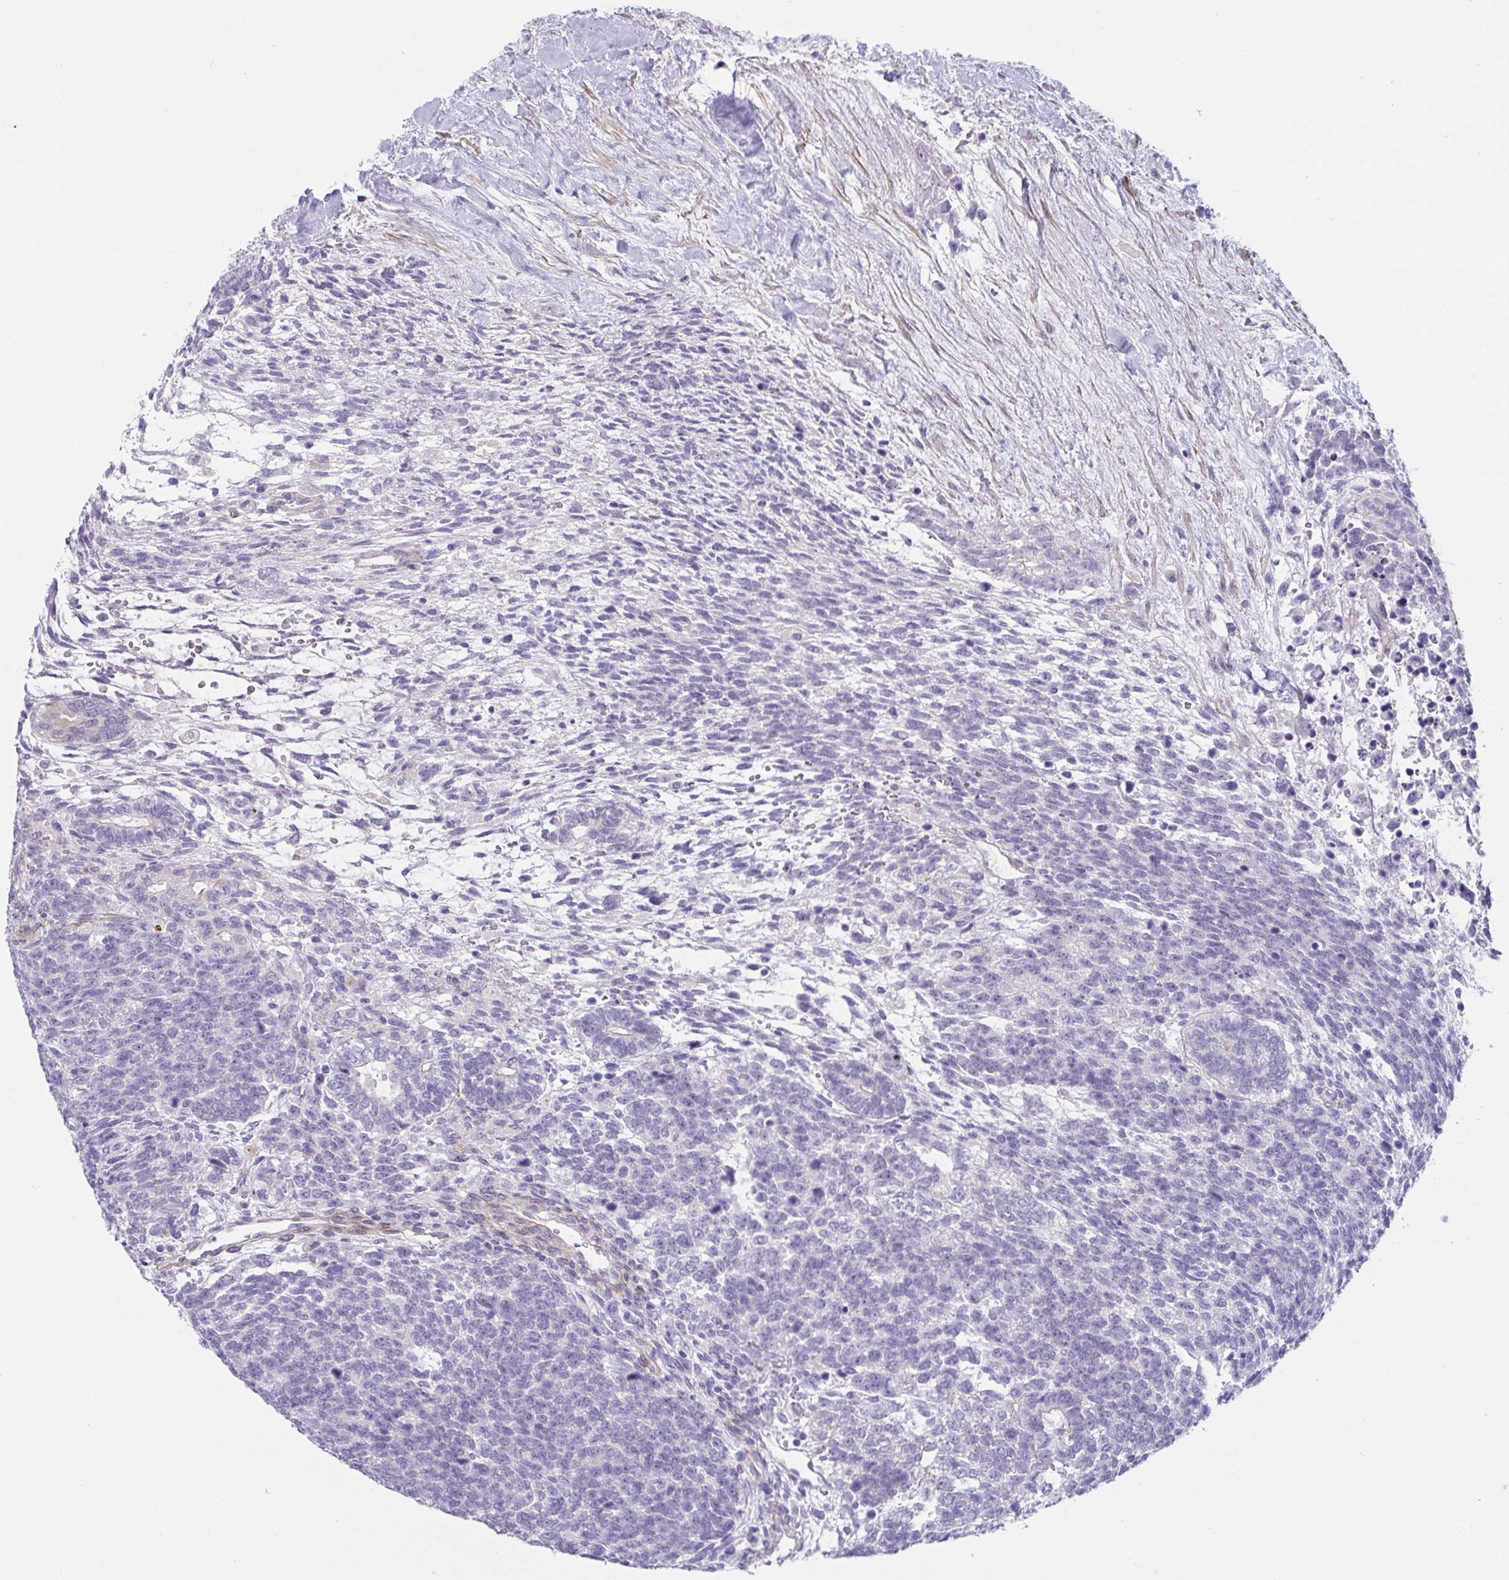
{"staining": {"intensity": "negative", "quantity": "none", "location": "none"}, "tissue": "testis cancer", "cell_type": "Tumor cells", "image_type": "cancer", "snomed": [{"axis": "morphology", "description": "Carcinoma, Embryonal, NOS"}, {"axis": "topography", "description": "Testis"}], "caption": "Tumor cells are negative for brown protein staining in testis cancer.", "gene": "OR5P3", "patient": {"sex": "male", "age": 23}}